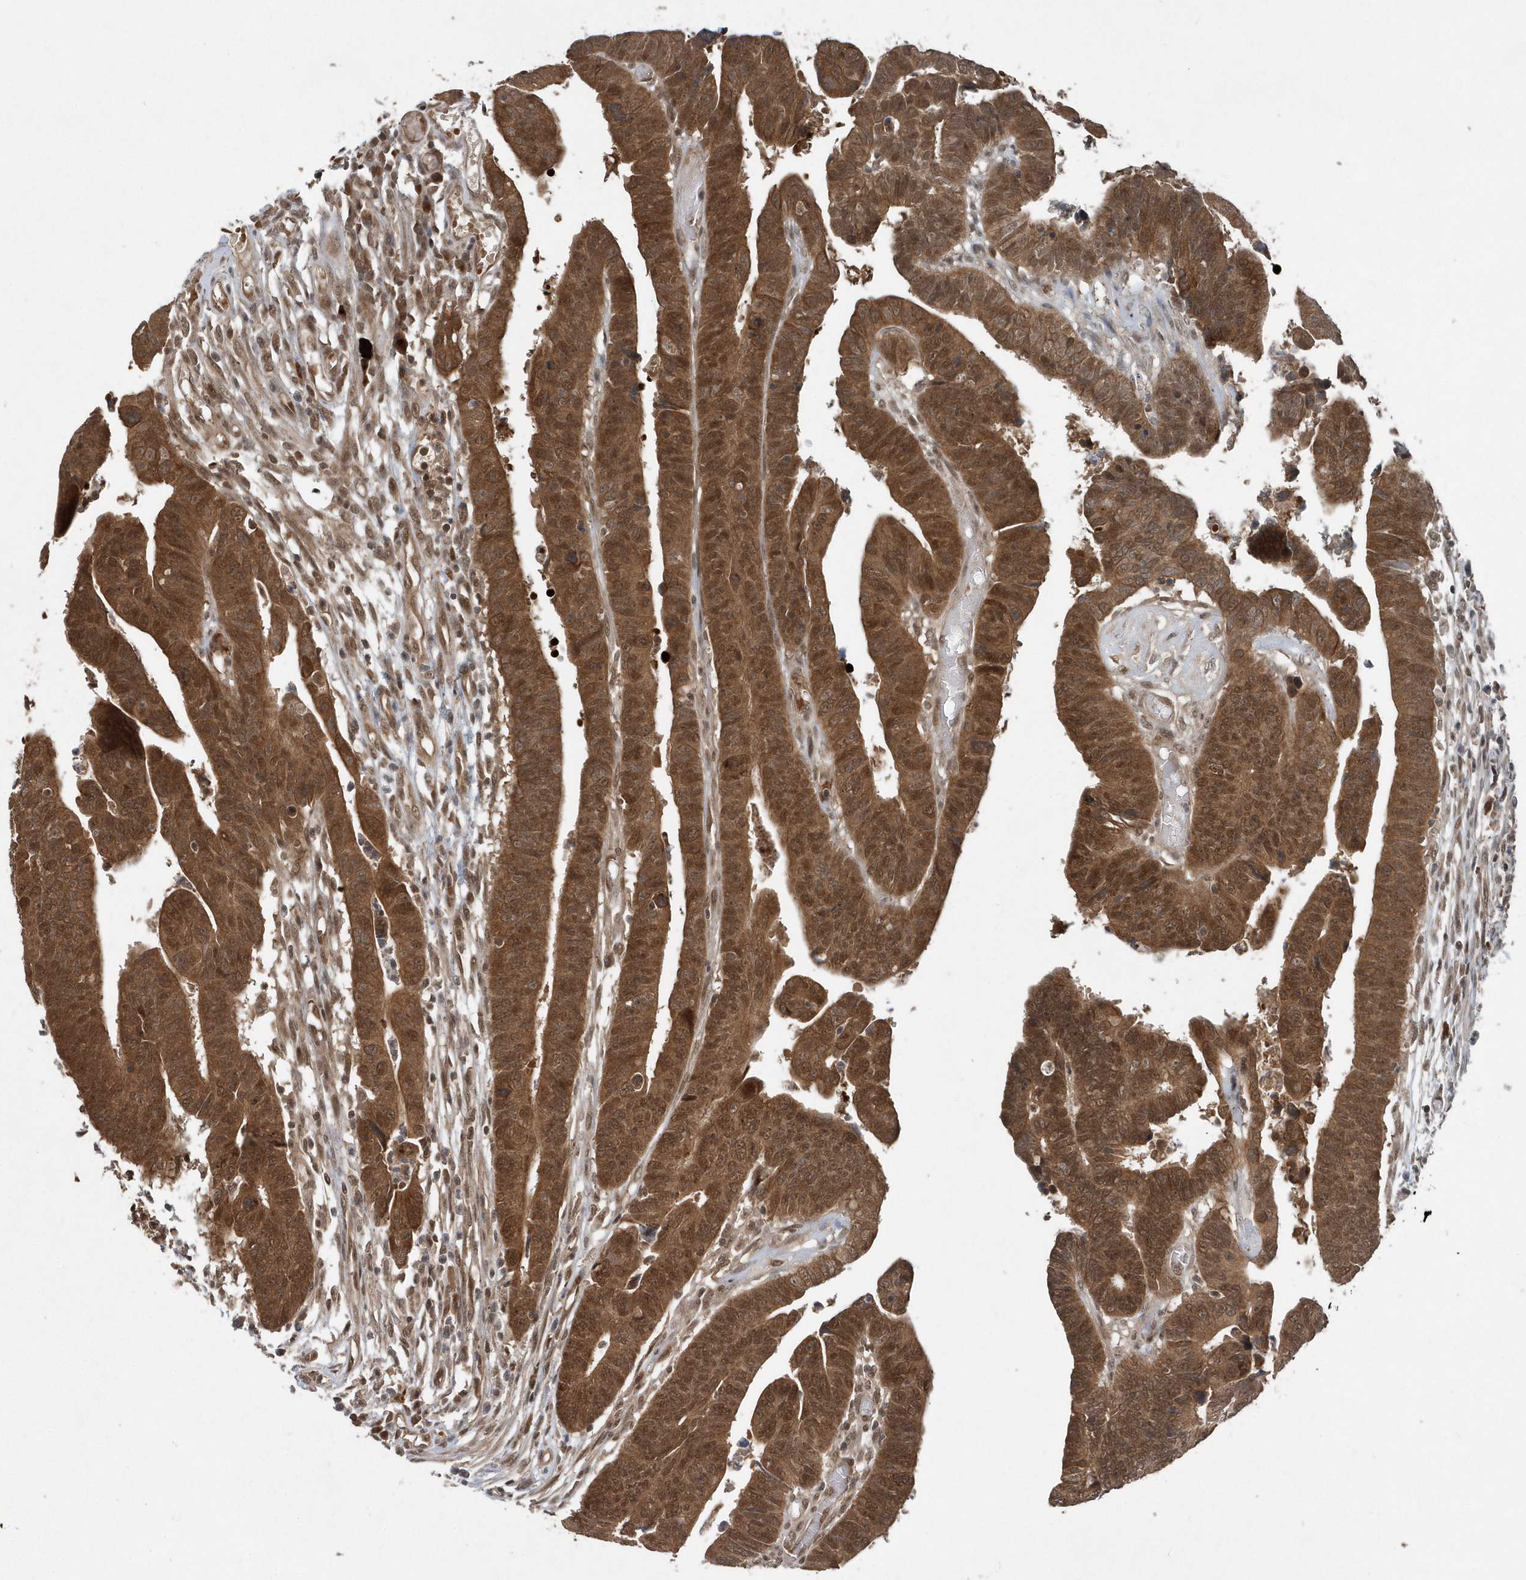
{"staining": {"intensity": "moderate", "quantity": ">75%", "location": "cytoplasmic/membranous,nuclear"}, "tissue": "colorectal cancer", "cell_type": "Tumor cells", "image_type": "cancer", "snomed": [{"axis": "morphology", "description": "Adenocarcinoma, NOS"}, {"axis": "topography", "description": "Rectum"}], "caption": "Immunohistochemical staining of human colorectal cancer displays moderate cytoplasmic/membranous and nuclear protein expression in approximately >75% of tumor cells. Using DAB (3,3'-diaminobenzidine) (brown) and hematoxylin (blue) stains, captured at high magnification using brightfield microscopy.", "gene": "QTRT2", "patient": {"sex": "female", "age": 65}}